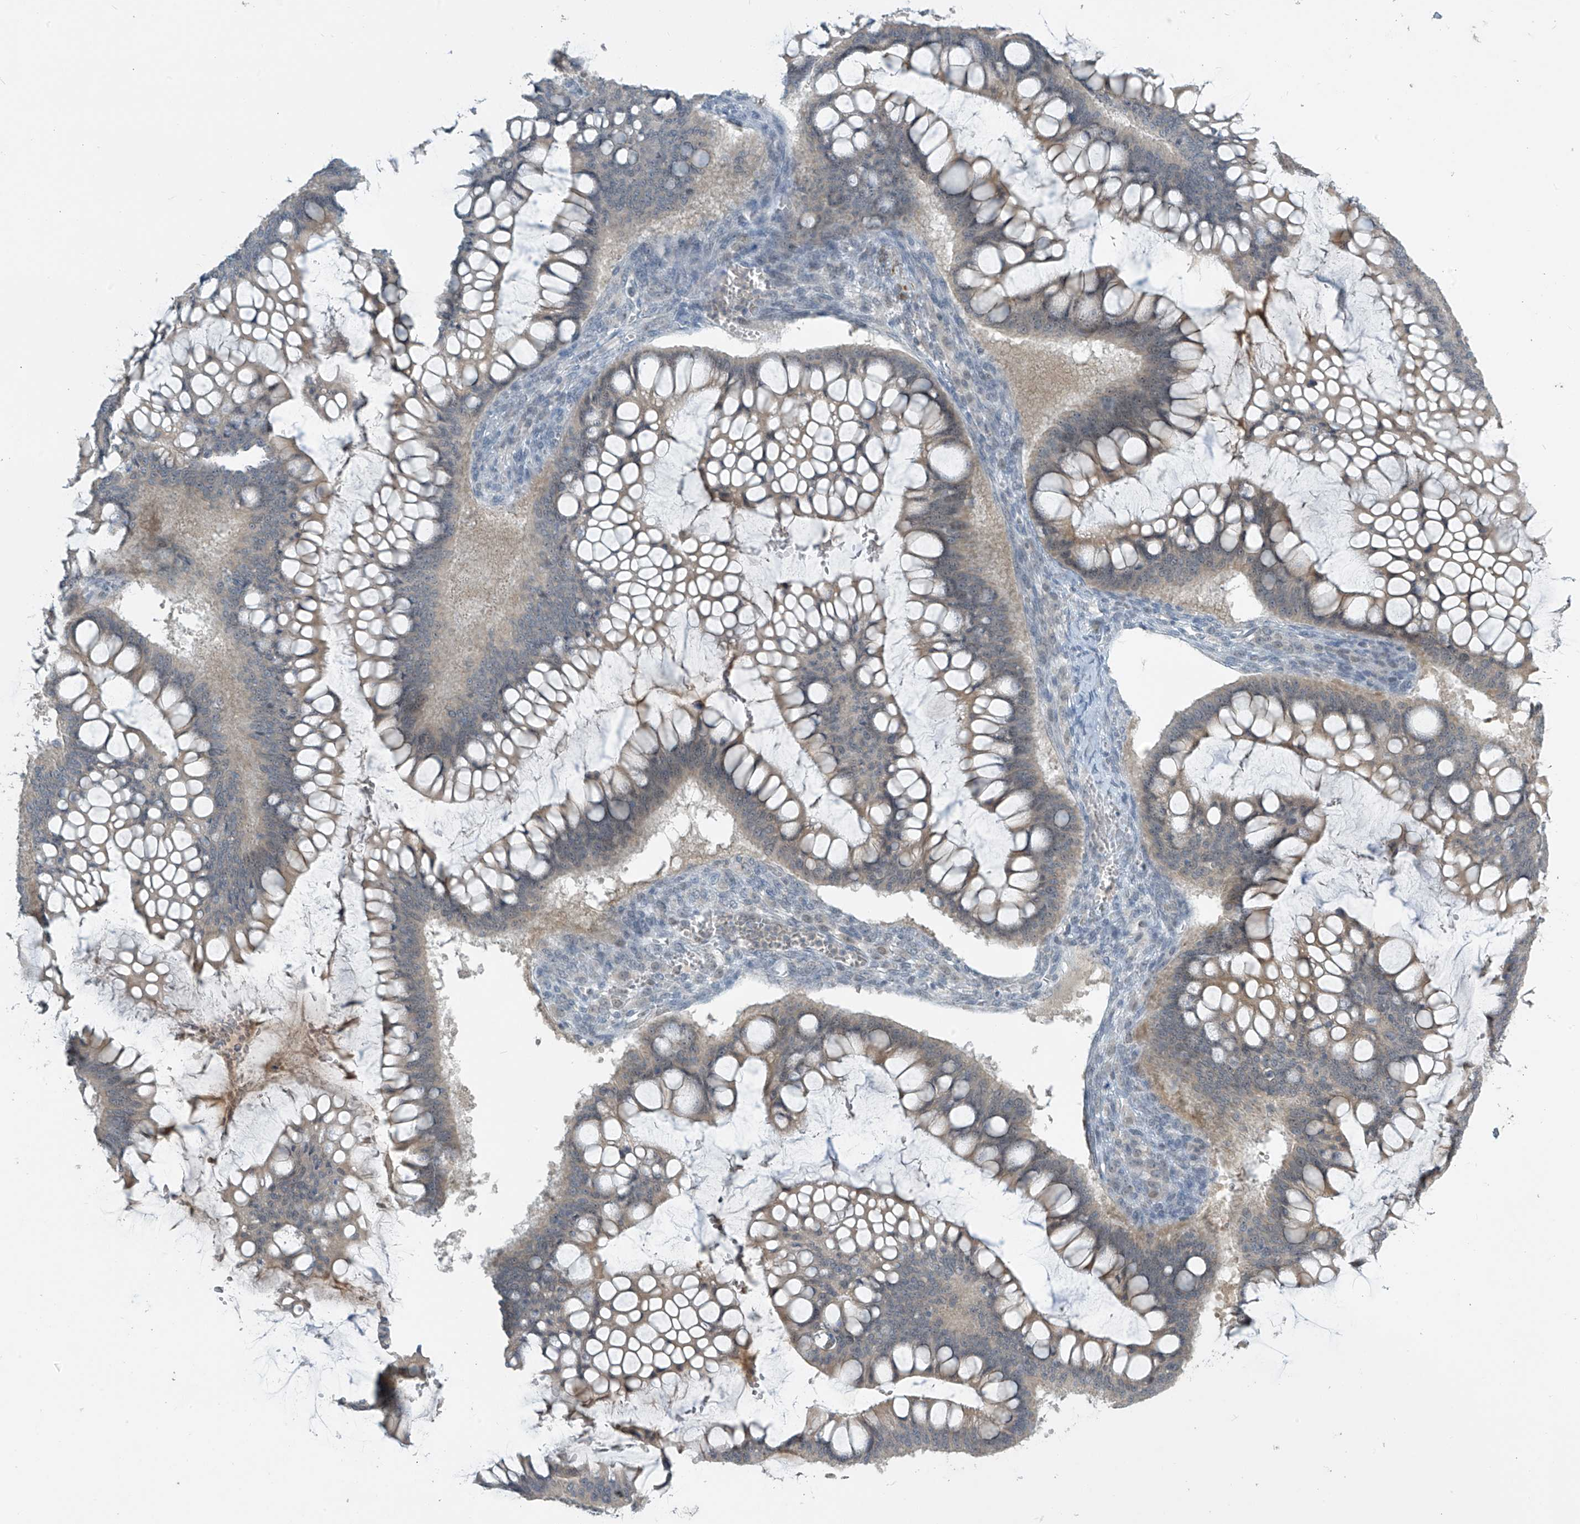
{"staining": {"intensity": "negative", "quantity": "none", "location": "none"}, "tissue": "ovarian cancer", "cell_type": "Tumor cells", "image_type": "cancer", "snomed": [{"axis": "morphology", "description": "Cystadenocarcinoma, mucinous, NOS"}, {"axis": "topography", "description": "Ovary"}], "caption": "Immunohistochemical staining of human ovarian cancer (mucinous cystadenocarcinoma) exhibits no significant positivity in tumor cells.", "gene": "METAP1D", "patient": {"sex": "female", "age": 73}}